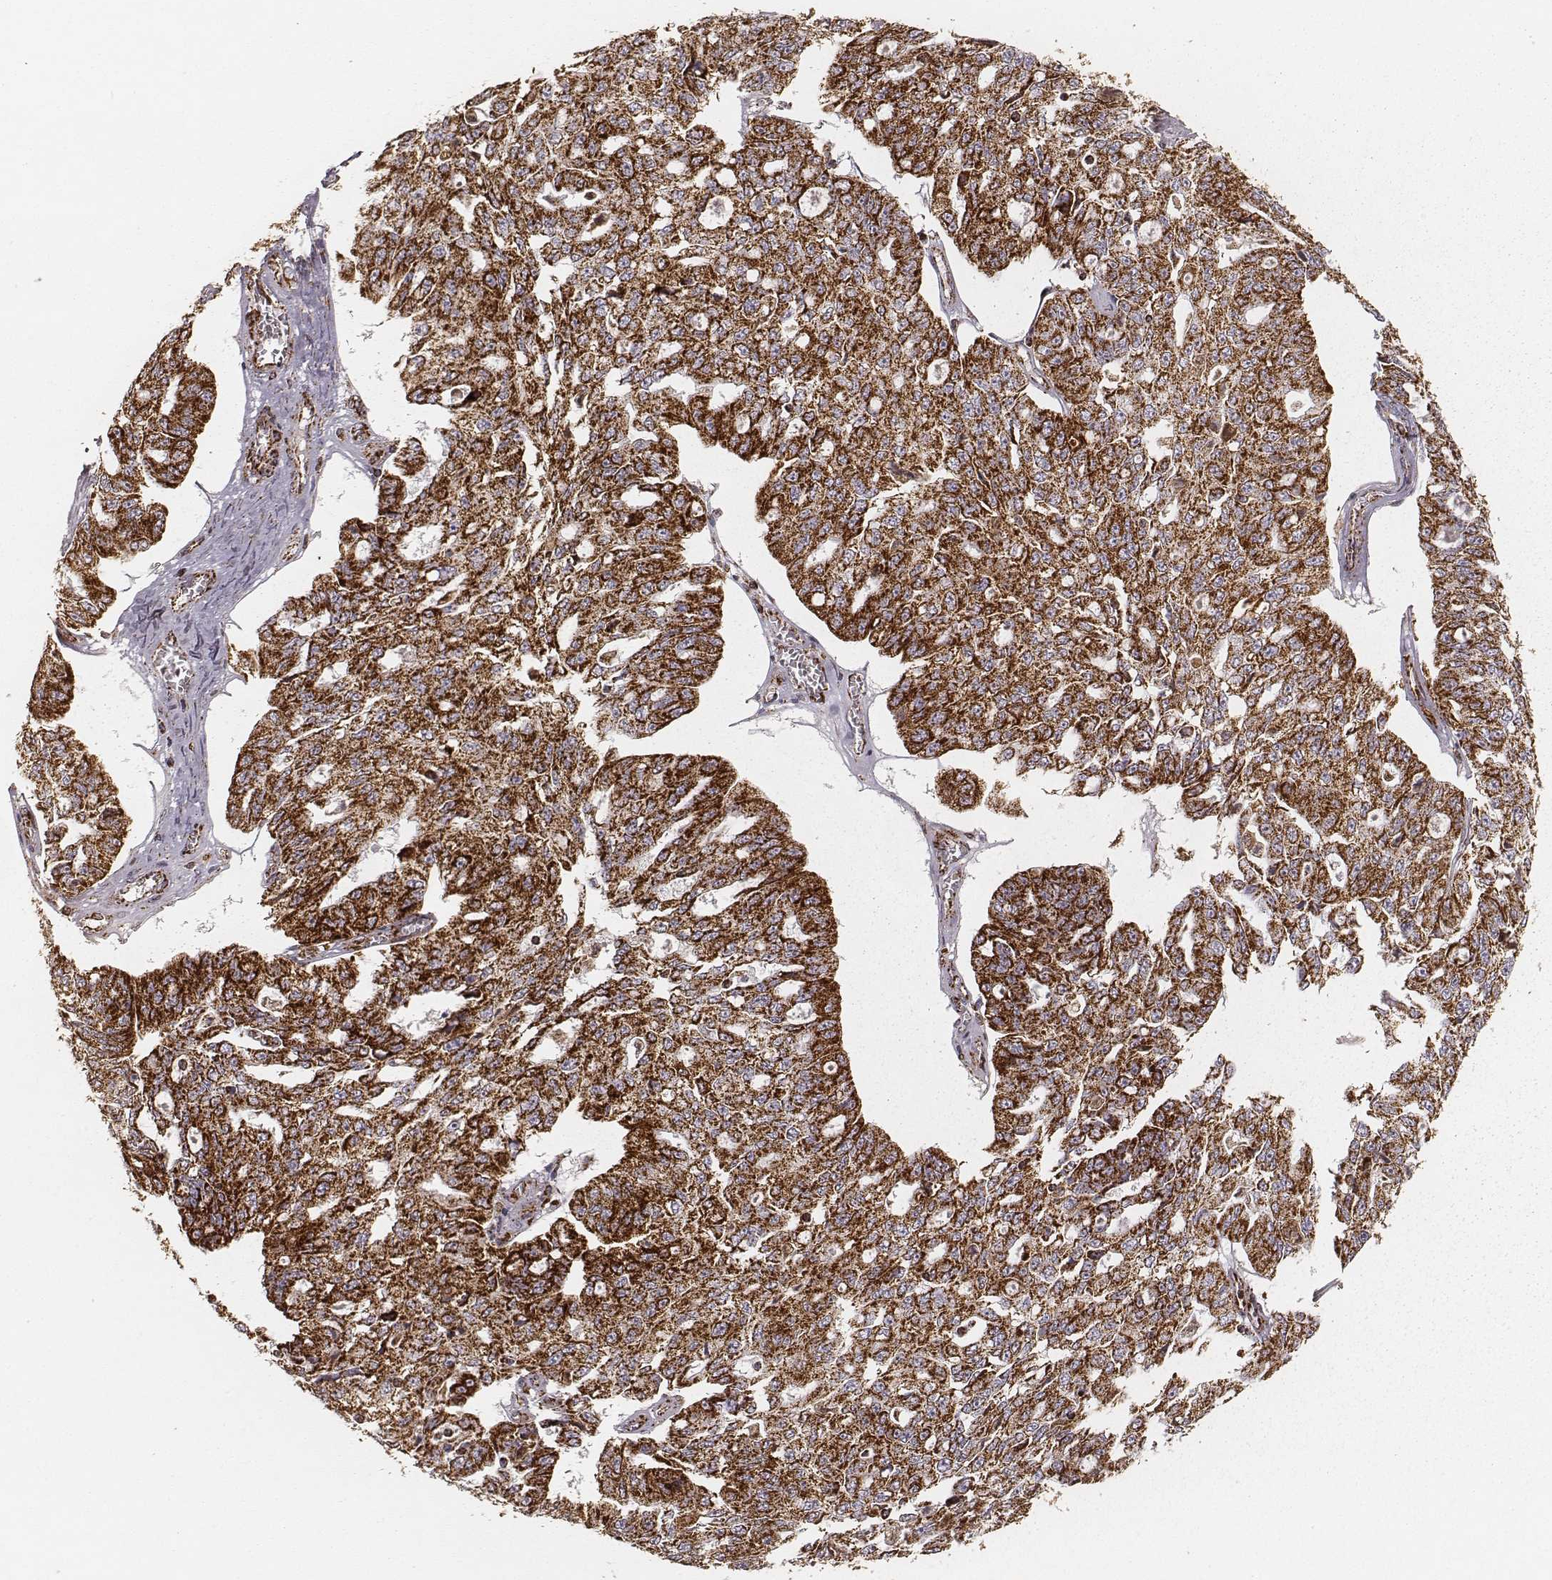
{"staining": {"intensity": "strong", "quantity": ">75%", "location": "cytoplasmic/membranous"}, "tissue": "ovarian cancer", "cell_type": "Tumor cells", "image_type": "cancer", "snomed": [{"axis": "morphology", "description": "Carcinoma, endometroid"}, {"axis": "topography", "description": "Ovary"}], "caption": "Immunohistochemistry (IHC) (DAB) staining of human endometroid carcinoma (ovarian) shows strong cytoplasmic/membranous protein expression in about >75% of tumor cells.", "gene": "CS", "patient": {"sex": "female", "age": 65}}